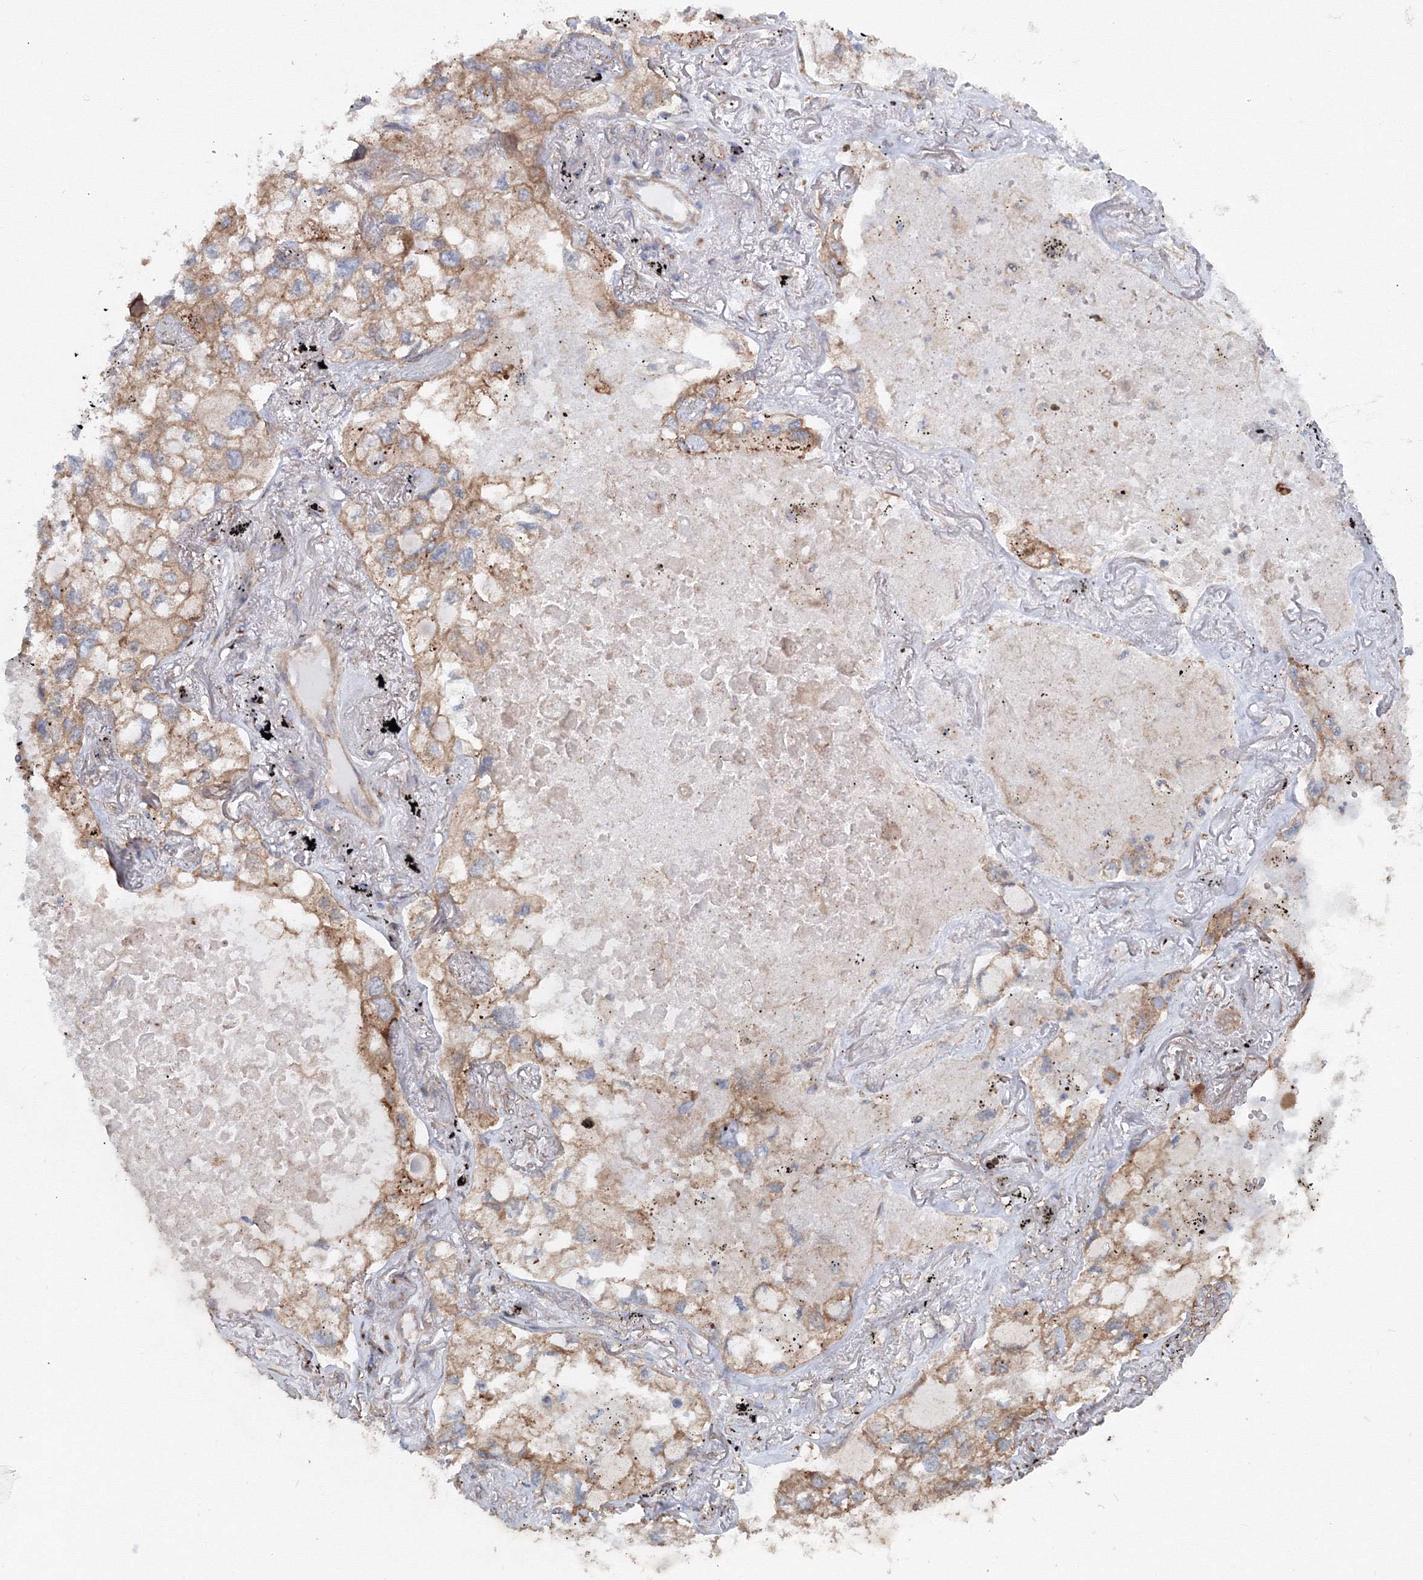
{"staining": {"intensity": "moderate", "quantity": ">75%", "location": "cytoplasmic/membranous"}, "tissue": "lung cancer", "cell_type": "Tumor cells", "image_type": "cancer", "snomed": [{"axis": "morphology", "description": "Adenocarcinoma, NOS"}, {"axis": "topography", "description": "Lung"}], "caption": "Human lung cancer (adenocarcinoma) stained with a brown dye shows moderate cytoplasmic/membranous positive expression in about >75% of tumor cells.", "gene": "EXOC1", "patient": {"sex": "male", "age": 65}}